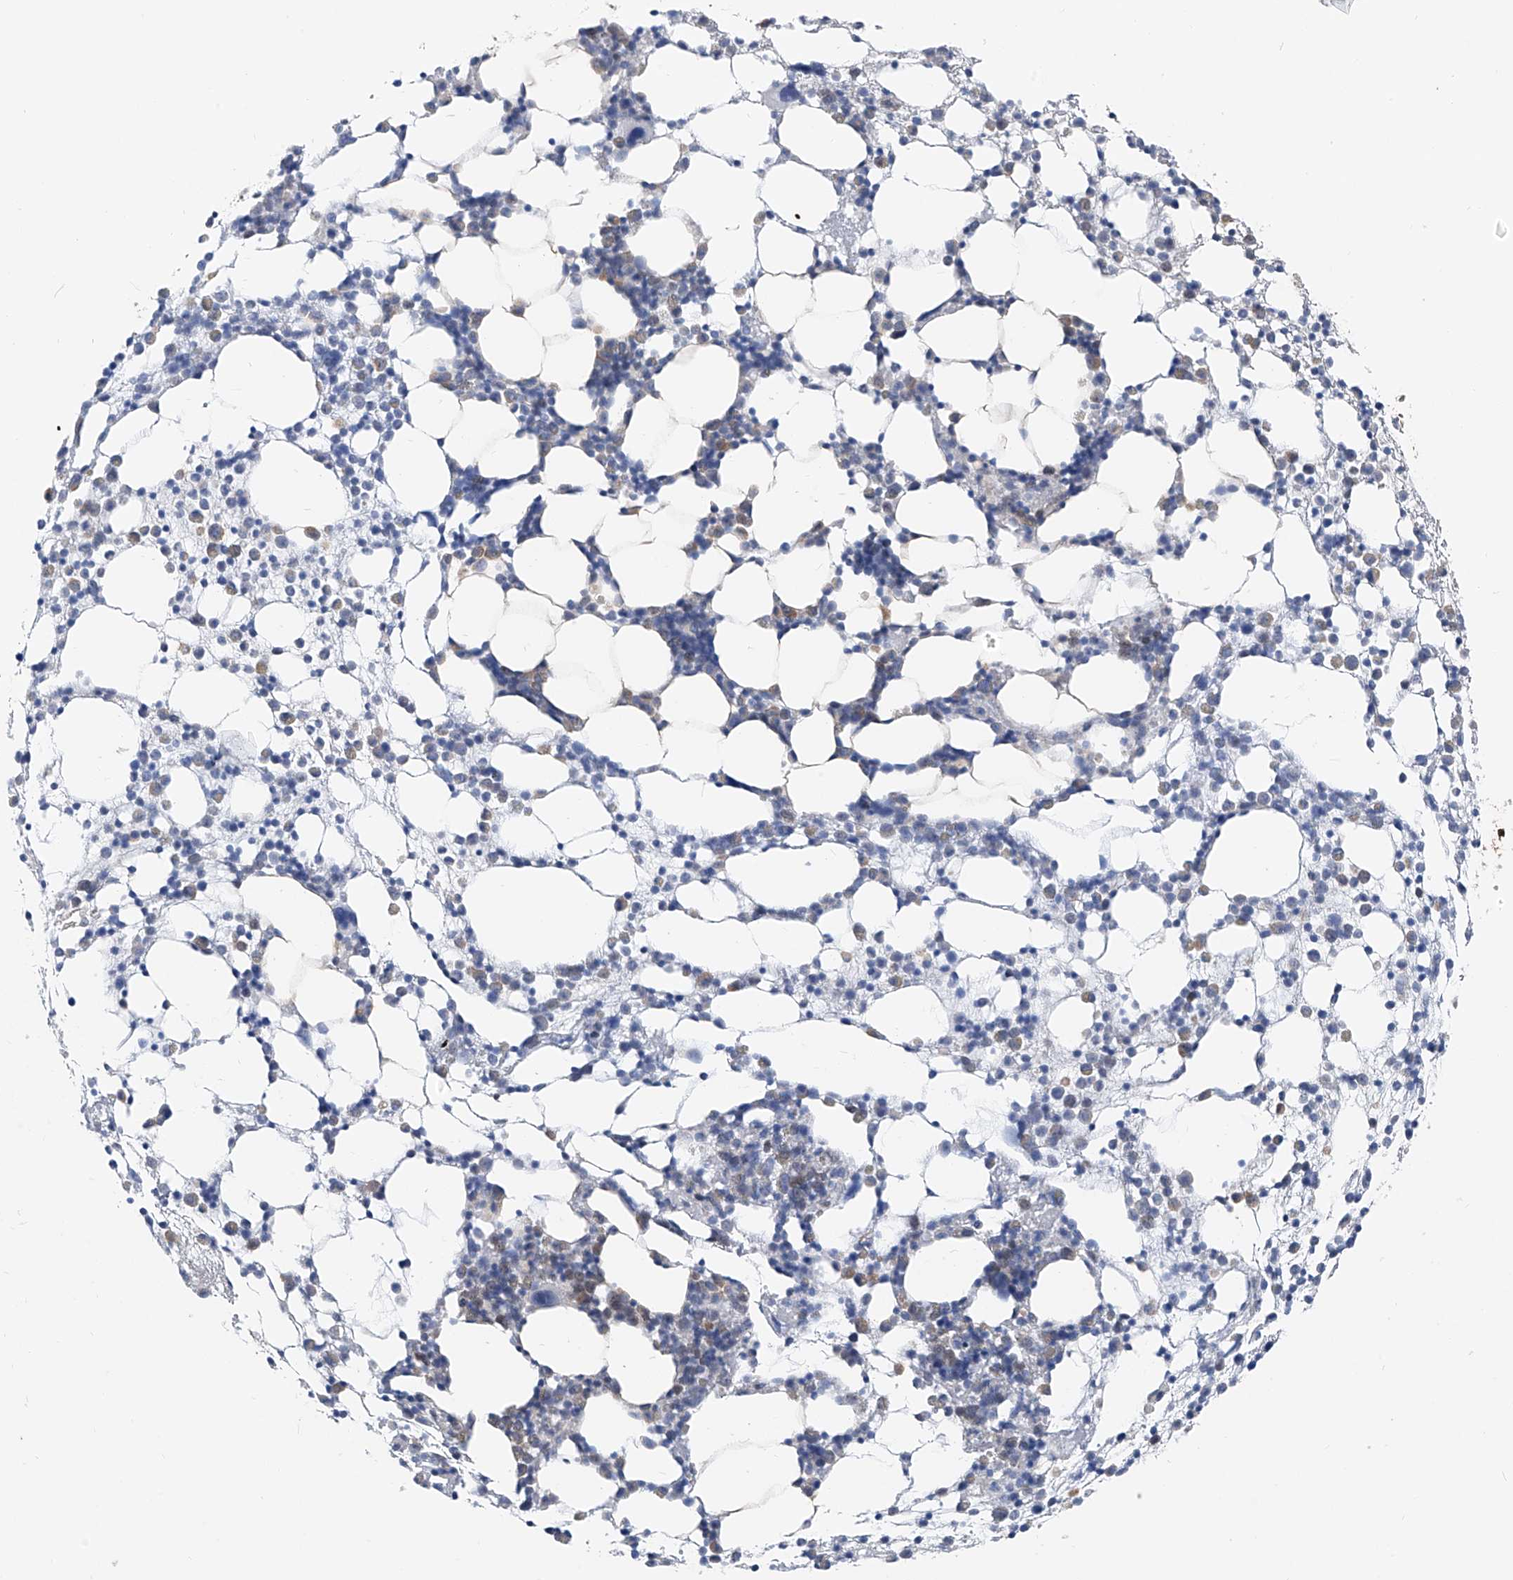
{"staining": {"intensity": "negative", "quantity": "none", "location": "none"}, "tissue": "bone marrow", "cell_type": "Hematopoietic cells", "image_type": "normal", "snomed": [{"axis": "morphology", "description": "Normal tissue, NOS"}, {"axis": "topography", "description": "Bone marrow"}], "caption": "Immunohistochemistry image of normal human bone marrow stained for a protein (brown), which exhibits no positivity in hematopoietic cells.", "gene": "FGD2", "patient": {"sex": "female", "age": 57}}